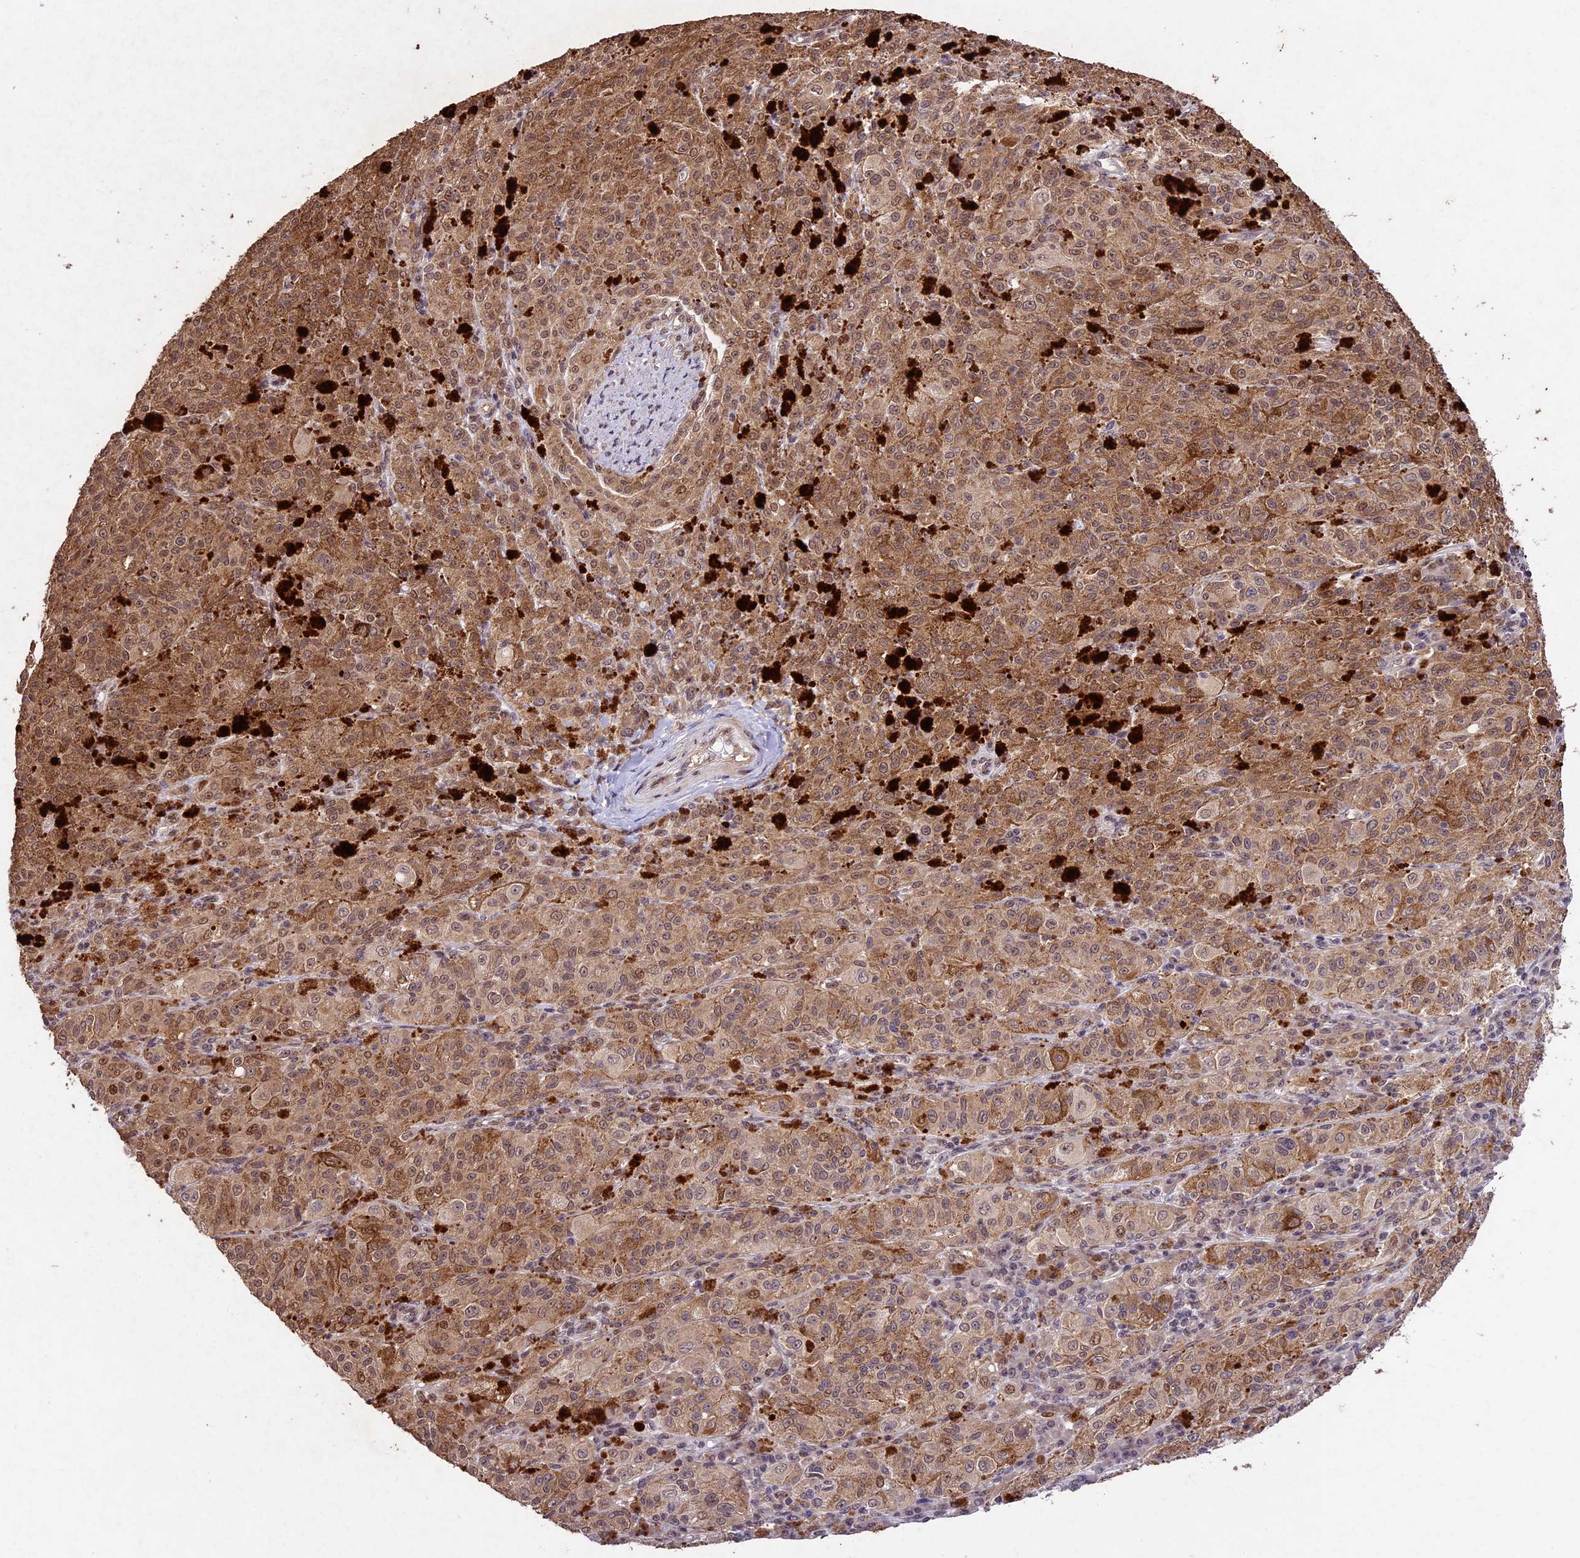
{"staining": {"intensity": "moderate", "quantity": ">75%", "location": "cytoplasmic/membranous,nuclear"}, "tissue": "melanoma", "cell_type": "Tumor cells", "image_type": "cancer", "snomed": [{"axis": "morphology", "description": "Malignant melanoma, NOS"}, {"axis": "topography", "description": "Skin"}], "caption": "Approximately >75% of tumor cells in human melanoma reveal moderate cytoplasmic/membranous and nuclear protein positivity as visualized by brown immunohistochemical staining.", "gene": "CDKN2AIP", "patient": {"sex": "female", "age": 52}}